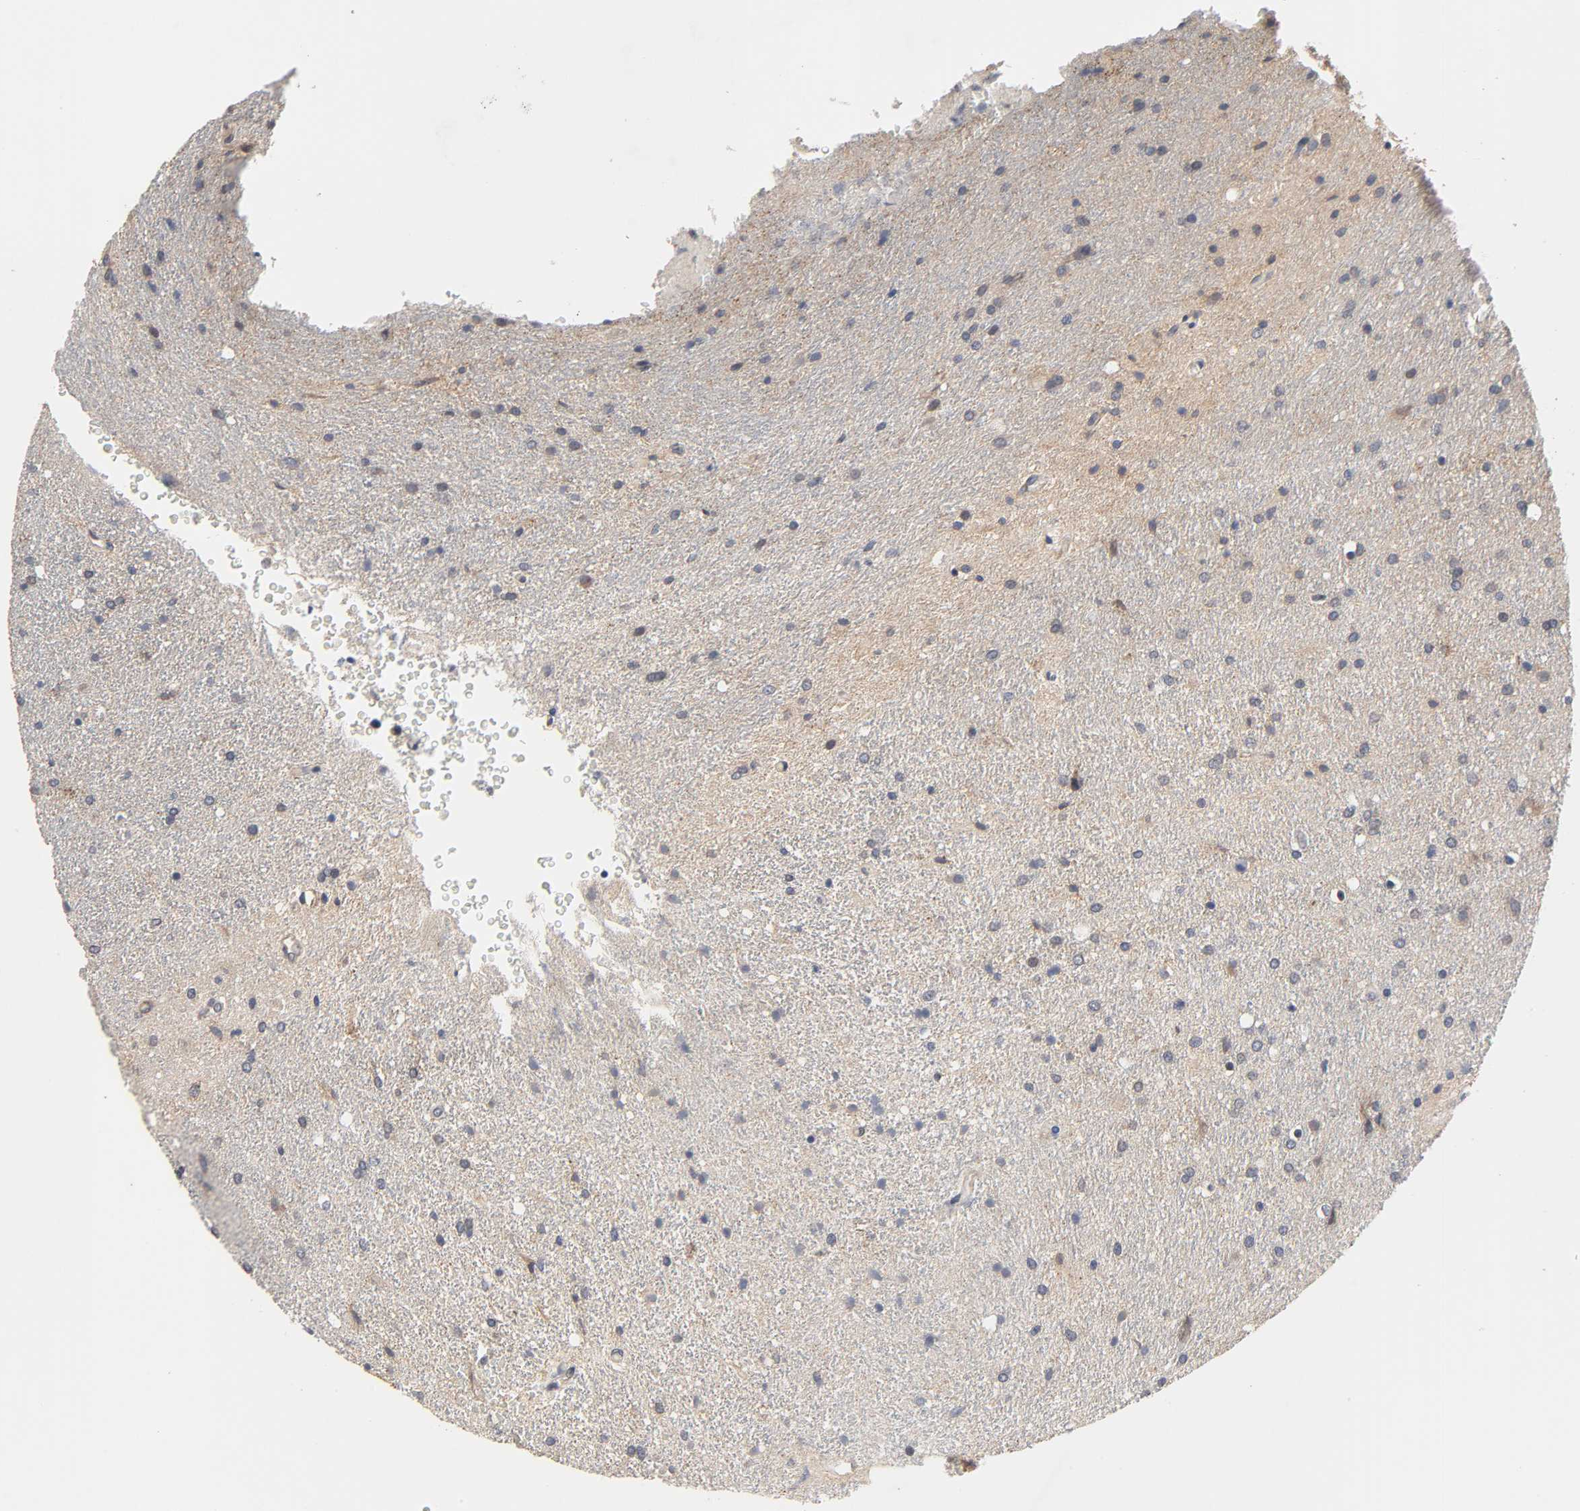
{"staining": {"intensity": "negative", "quantity": "none", "location": "none"}, "tissue": "glioma", "cell_type": "Tumor cells", "image_type": "cancer", "snomed": [{"axis": "morphology", "description": "Normal tissue, NOS"}, {"axis": "morphology", "description": "Glioma, malignant, High grade"}, {"axis": "topography", "description": "Cerebral cortex"}], "caption": "High-grade glioma (malignant) was stained to show a protein in brown. There is no significant expression in tumor cells. (Stains: DAB immunohistochemistry with hematoxylin counter stain, Microscopy: brightfield microscopy at high magnification).", "gene": "HDLBP", "patient": {"sex": "male", "age": 56}}